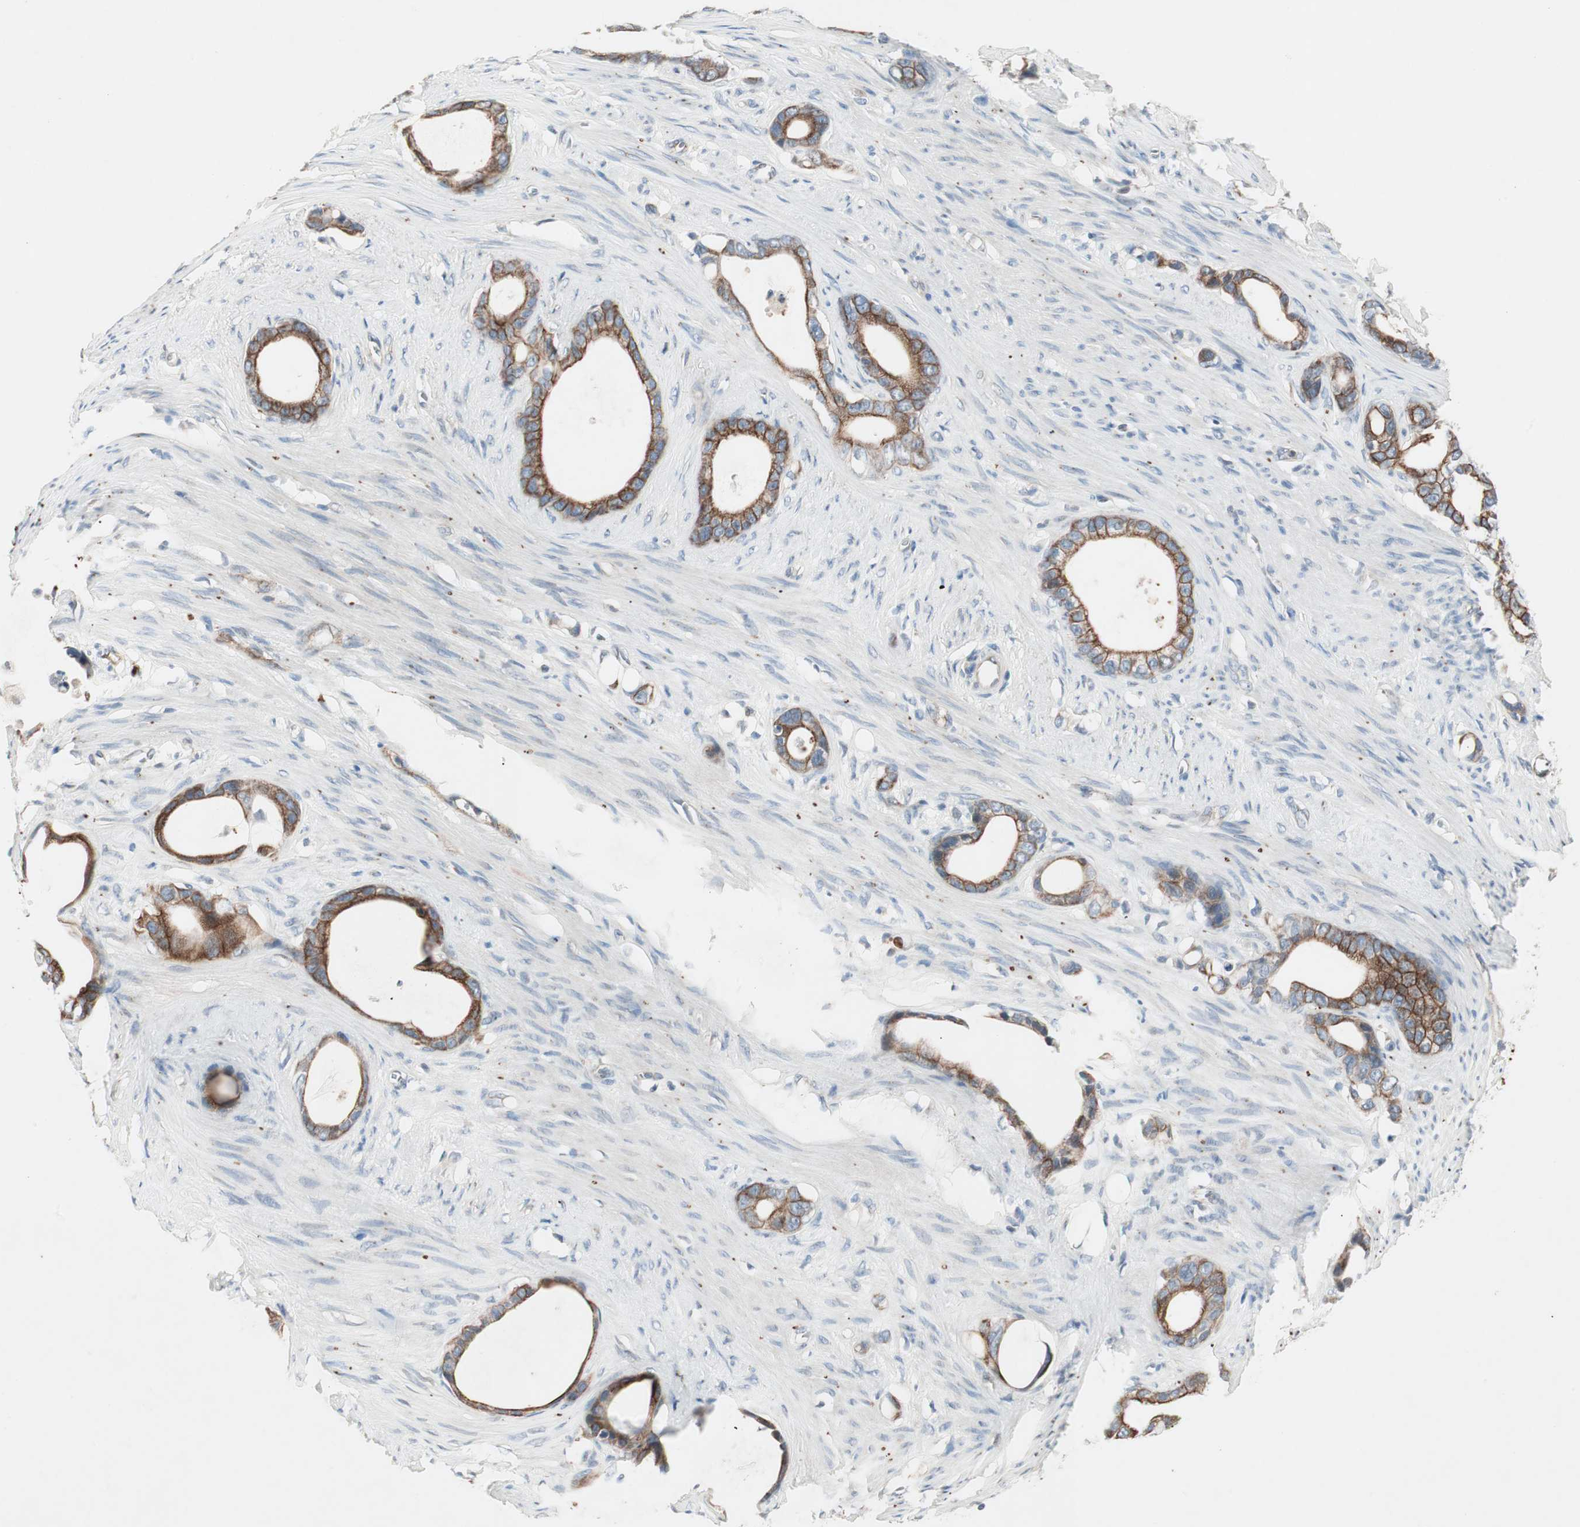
{"staining": {"intensity": "strong", "quantity": ">75%", "location": "cytoplasmic/membranous"}, "tissue": "stomach cancer", "cell_type": "Tumor cells", "image_type": "cancer", "snomed": [{"axis": "morphology", "description": "Adenocarcinoma, NOS"}, {"axis": "topography", "description": "Stomach"}], "caption": "Stomach adenocarcinoma was stained to show a protein in brown. There is high levels of strong cytoplasmic/membranous positivity in about >75% of tumor cells. The staining is performed using DAB brown chromogen to label protein expression. The nuclei are counter-stained blue using hematoxylin.", "gene": "FGFR4", "patient": {"sex": "female", "age": 75}}